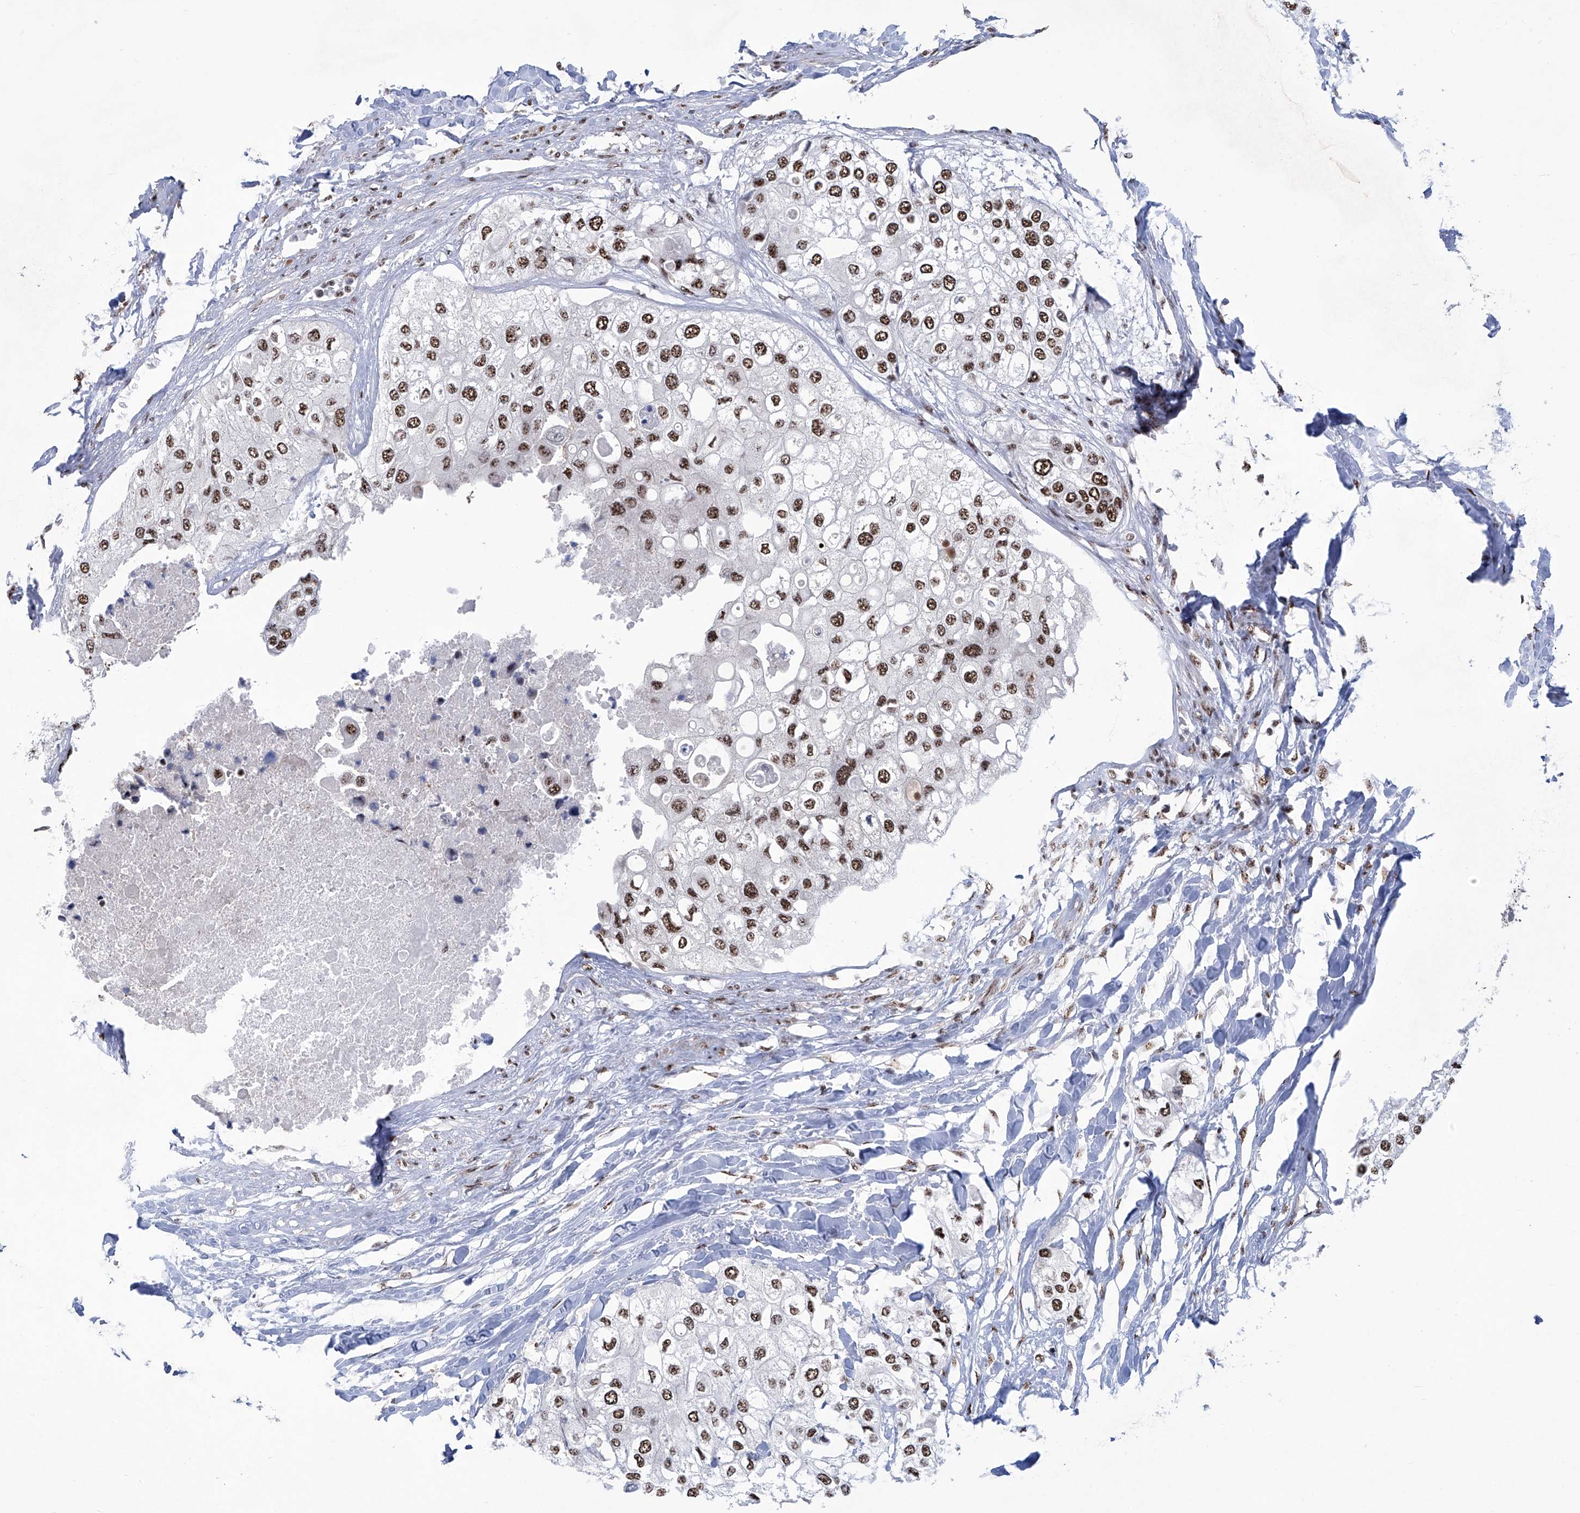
{"staining": {"intensity": "strong", "quantity": ">75%", "location": "nuclear"}, "tissue": "urothelial cancer", "cell_type": "Tumor cells", "image_type": "cancer", "snomed": [{"axis": "morphology", "description": "Urothelial carcinoma, High grade"}, {"axis": "topography", "description": "Urinary bladder"}], "caption": "Protein expression analysis of human urothelial cancer reveals strong nuclear staining in about >75% of tumor cells.", "gene": "FBXL4", "patient": {"sex": "male", "age": 64}}